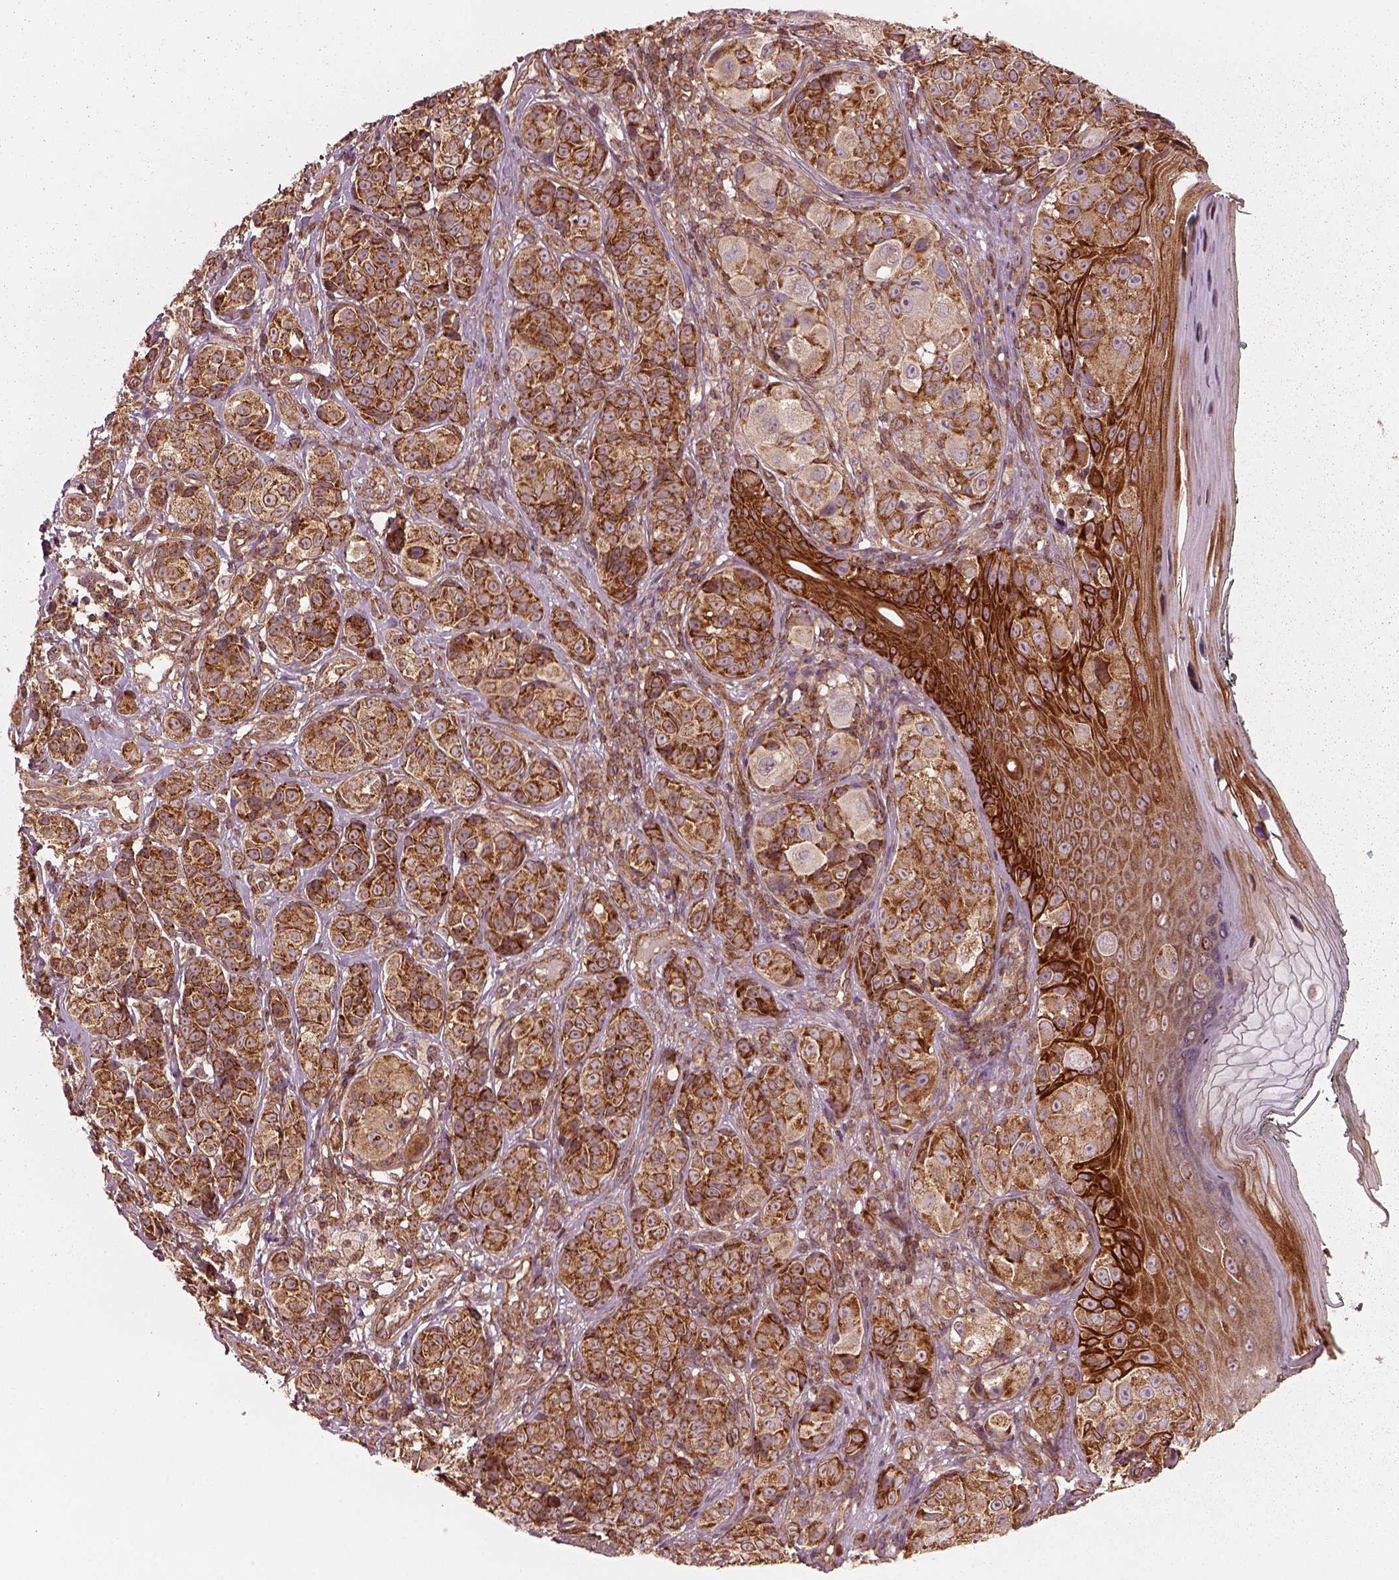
{"staining": {"intensity": "strong", "quantity": ">75%", "location": "cytoplasmic/membranous"}, "tissue": "melanoma", "cell_type": "Tumor cells", "image_type": "cancer", "snomed": [{"axis": "morphology", "description": "Malignant melanoma, NOS"}, {"axis": "topography", "description": "Skin"}], "caption": "Immunohistochemistry (IHC) image of human malignant melanoma stained for a protein (brown), which demonstrates high levels of strong cytoplasmic/membranous expression in about >75% of tumor cells.", "gene": "LSM14A", "patient": {"sex": "male", "age": 48}}